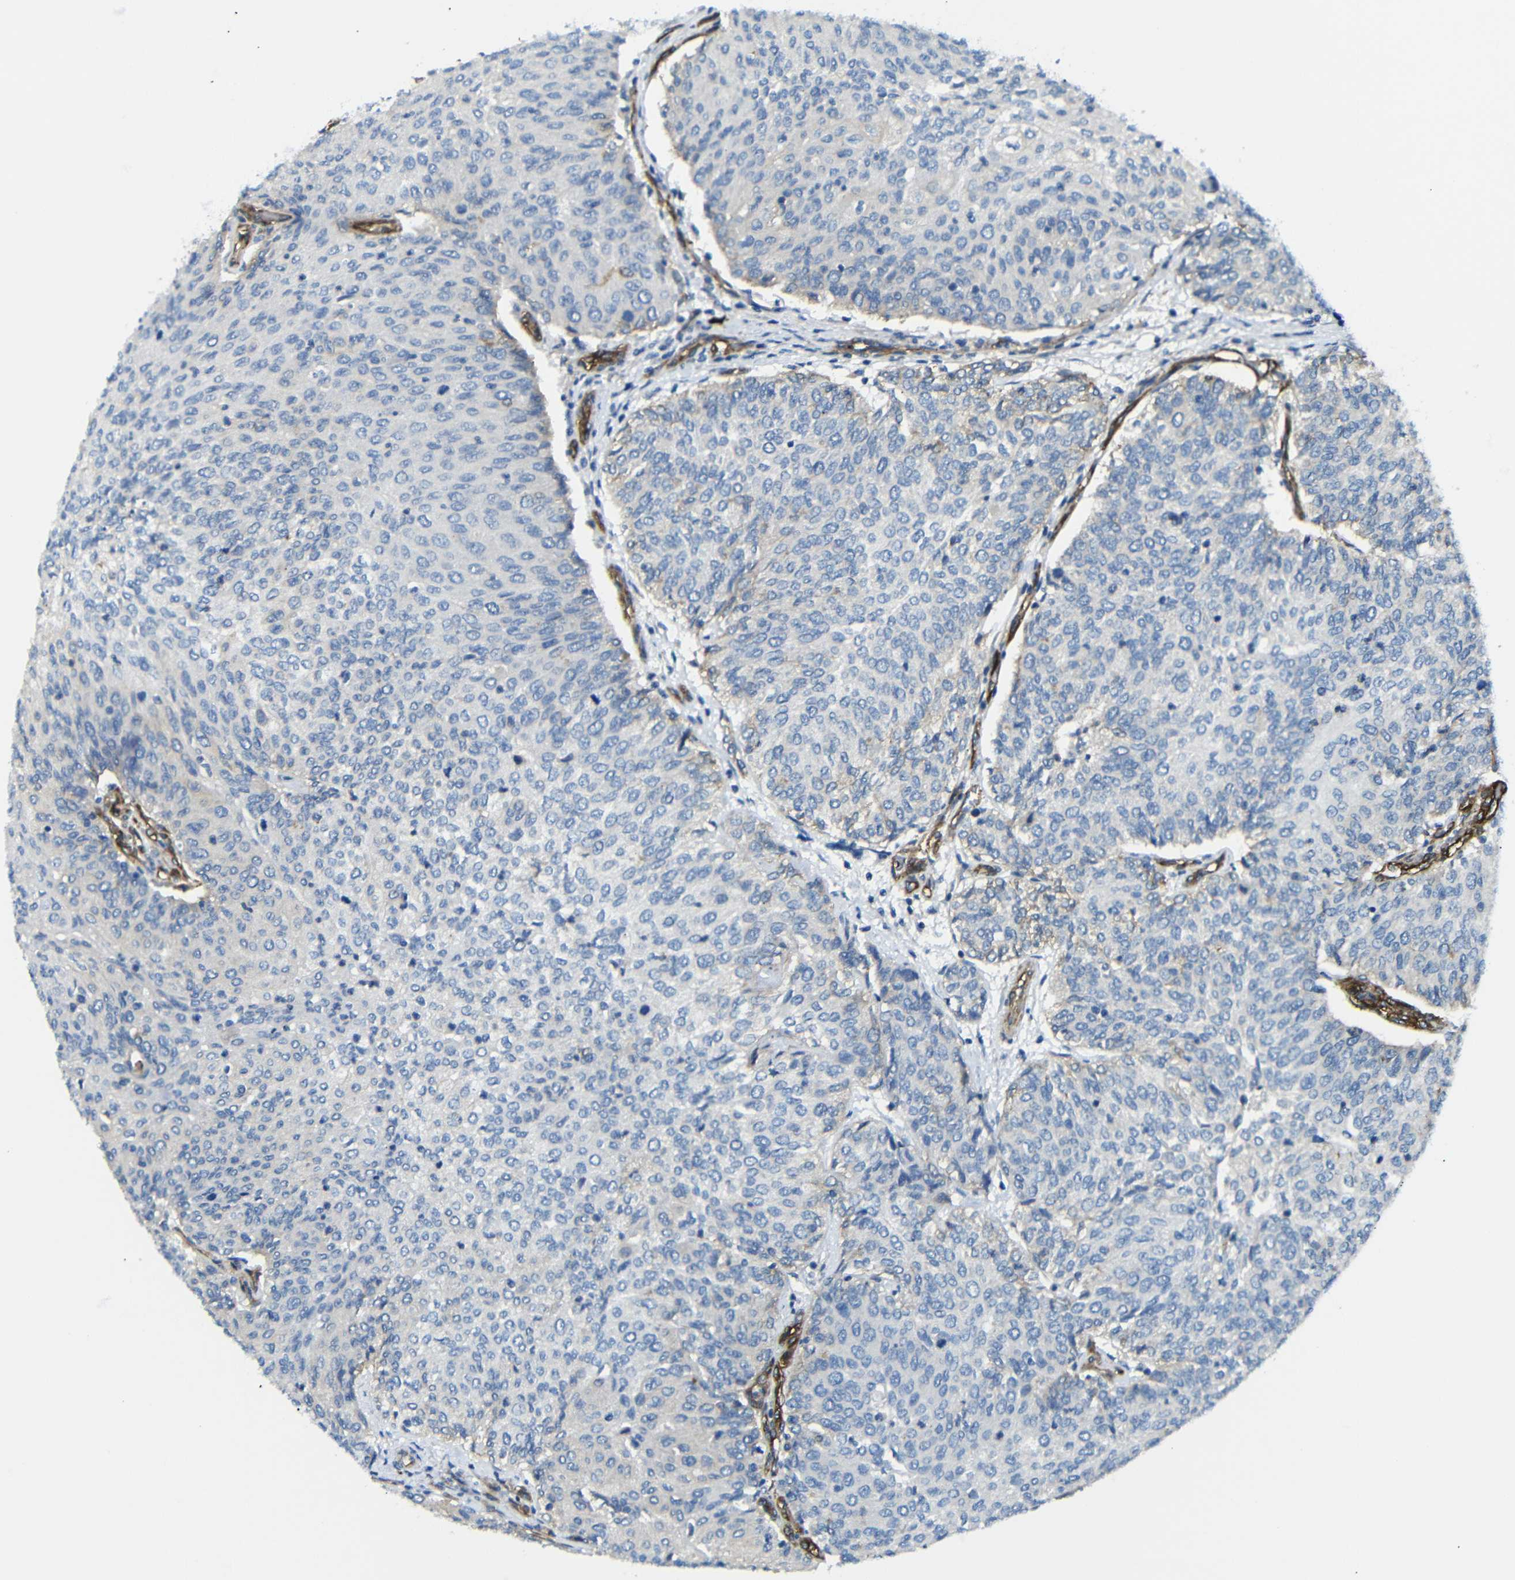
{"staining": {"intensity": "negative", "quantity": "none", "location": "none"}, "tissue": "urothelial cancer", "cell_type": "Tumor cells", "image_type": "cancer", "snomed": [{"axis": "morphology", "description": "Urothelial carcinoma, Low grade"}, {"axis": "topography", "description": "Urinary bladder"}], "caption": "An immunohistochemistry micrograph of low-grade urothelial carcinoma is shown. There is no staining in tumor cells of low-grade urothelial carcinoma.", "gene": "MYO1B", "patient": {"sex": "female", "age": 79}}